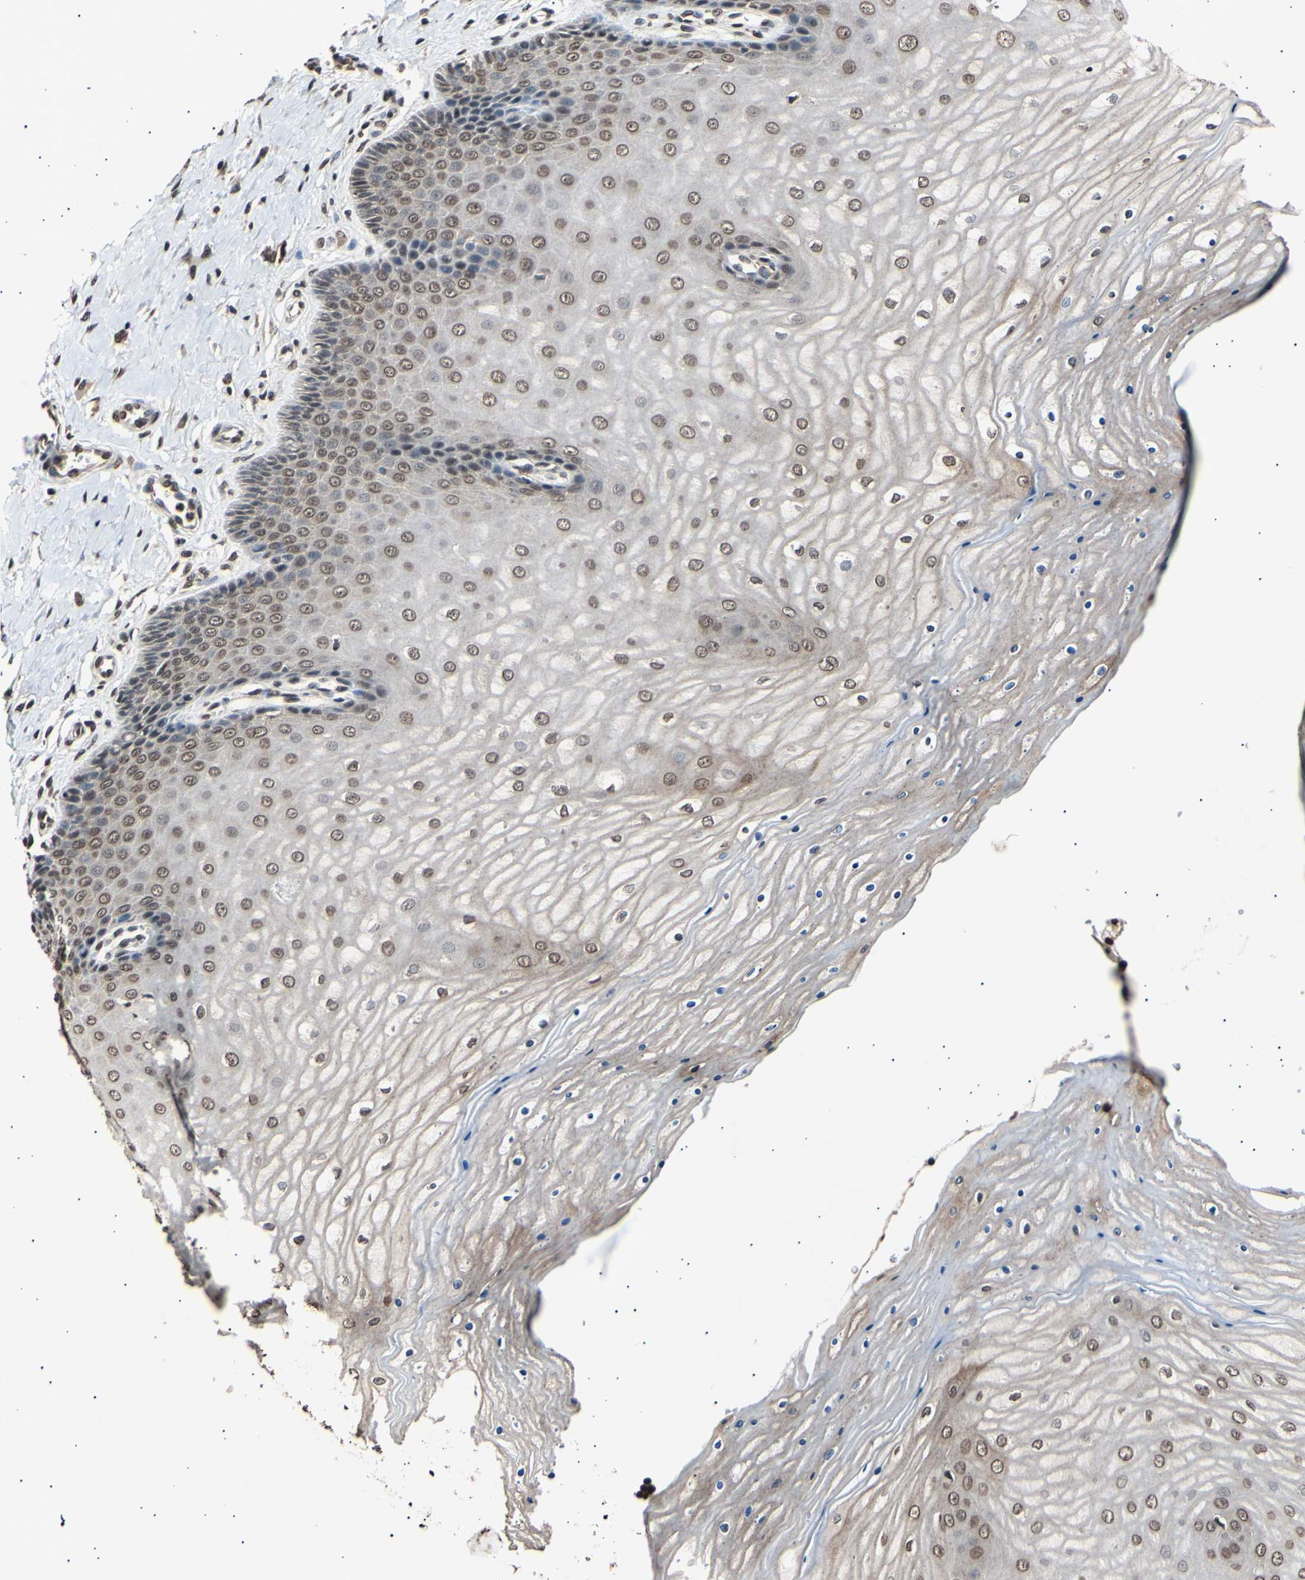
{"staining": {"intensity": "moderate", "quantity": ">75%", "location": "cytoplasmic/membranous,nuclear"}, "tissue": "cervix", "cell_type": "Glandular cells", "image_type": "normal", "snomed": [{"axis": "morphology", "description": "Normal tissue, NOS"}, {"axis": "topography", "description": "Cervix"}], "caption": "This image displays immunohistochemistry (IHC) staining of benign human cervix, with medium moderate cytoplasmic/membranous,nuclear expression in about >75% of glandular cells.", "gene": "ANAPC7", "patient": {"sex": "female", "age": 55}}